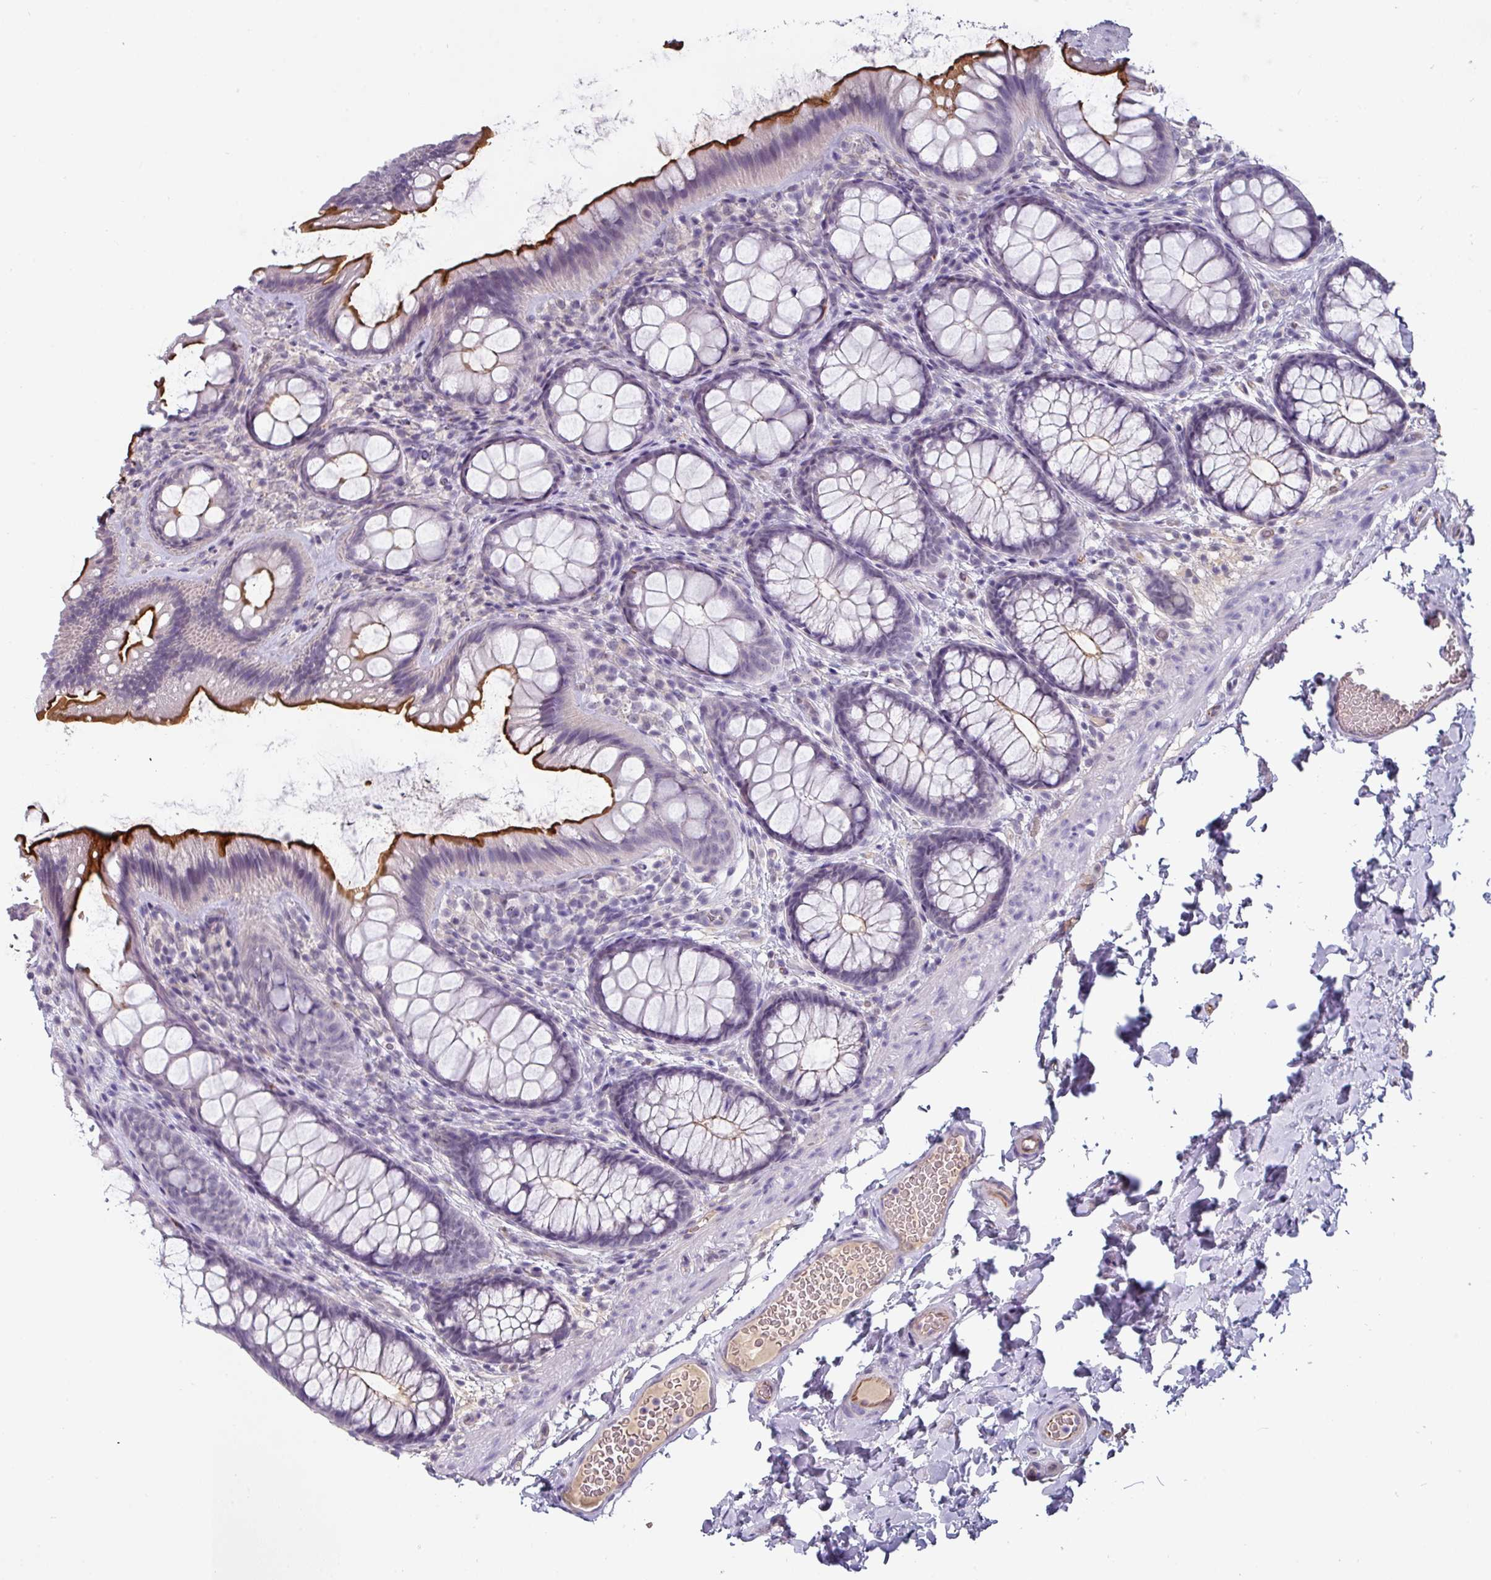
{"staining": {"intensity": "weak", "quantity": "<25%", "location": "cytoplasmic/membranous"}, "tissue": "colon", "cell_type": "Endothelial cells", "image_type": "normal", "snomed": [{"axis": "morphology", "description": "Normal tissue, NOS"}, {"axis": "topography", "description": "Colon"}], "caption": "Endothelial cells are negative for brown protein staining in normal colon. (DAB (3,3'-diaminobenzidine) immunohistochemistry (IHC), high magnification).", "gene": "EYA3", "patient": {"sex": "male", "age": 46}}